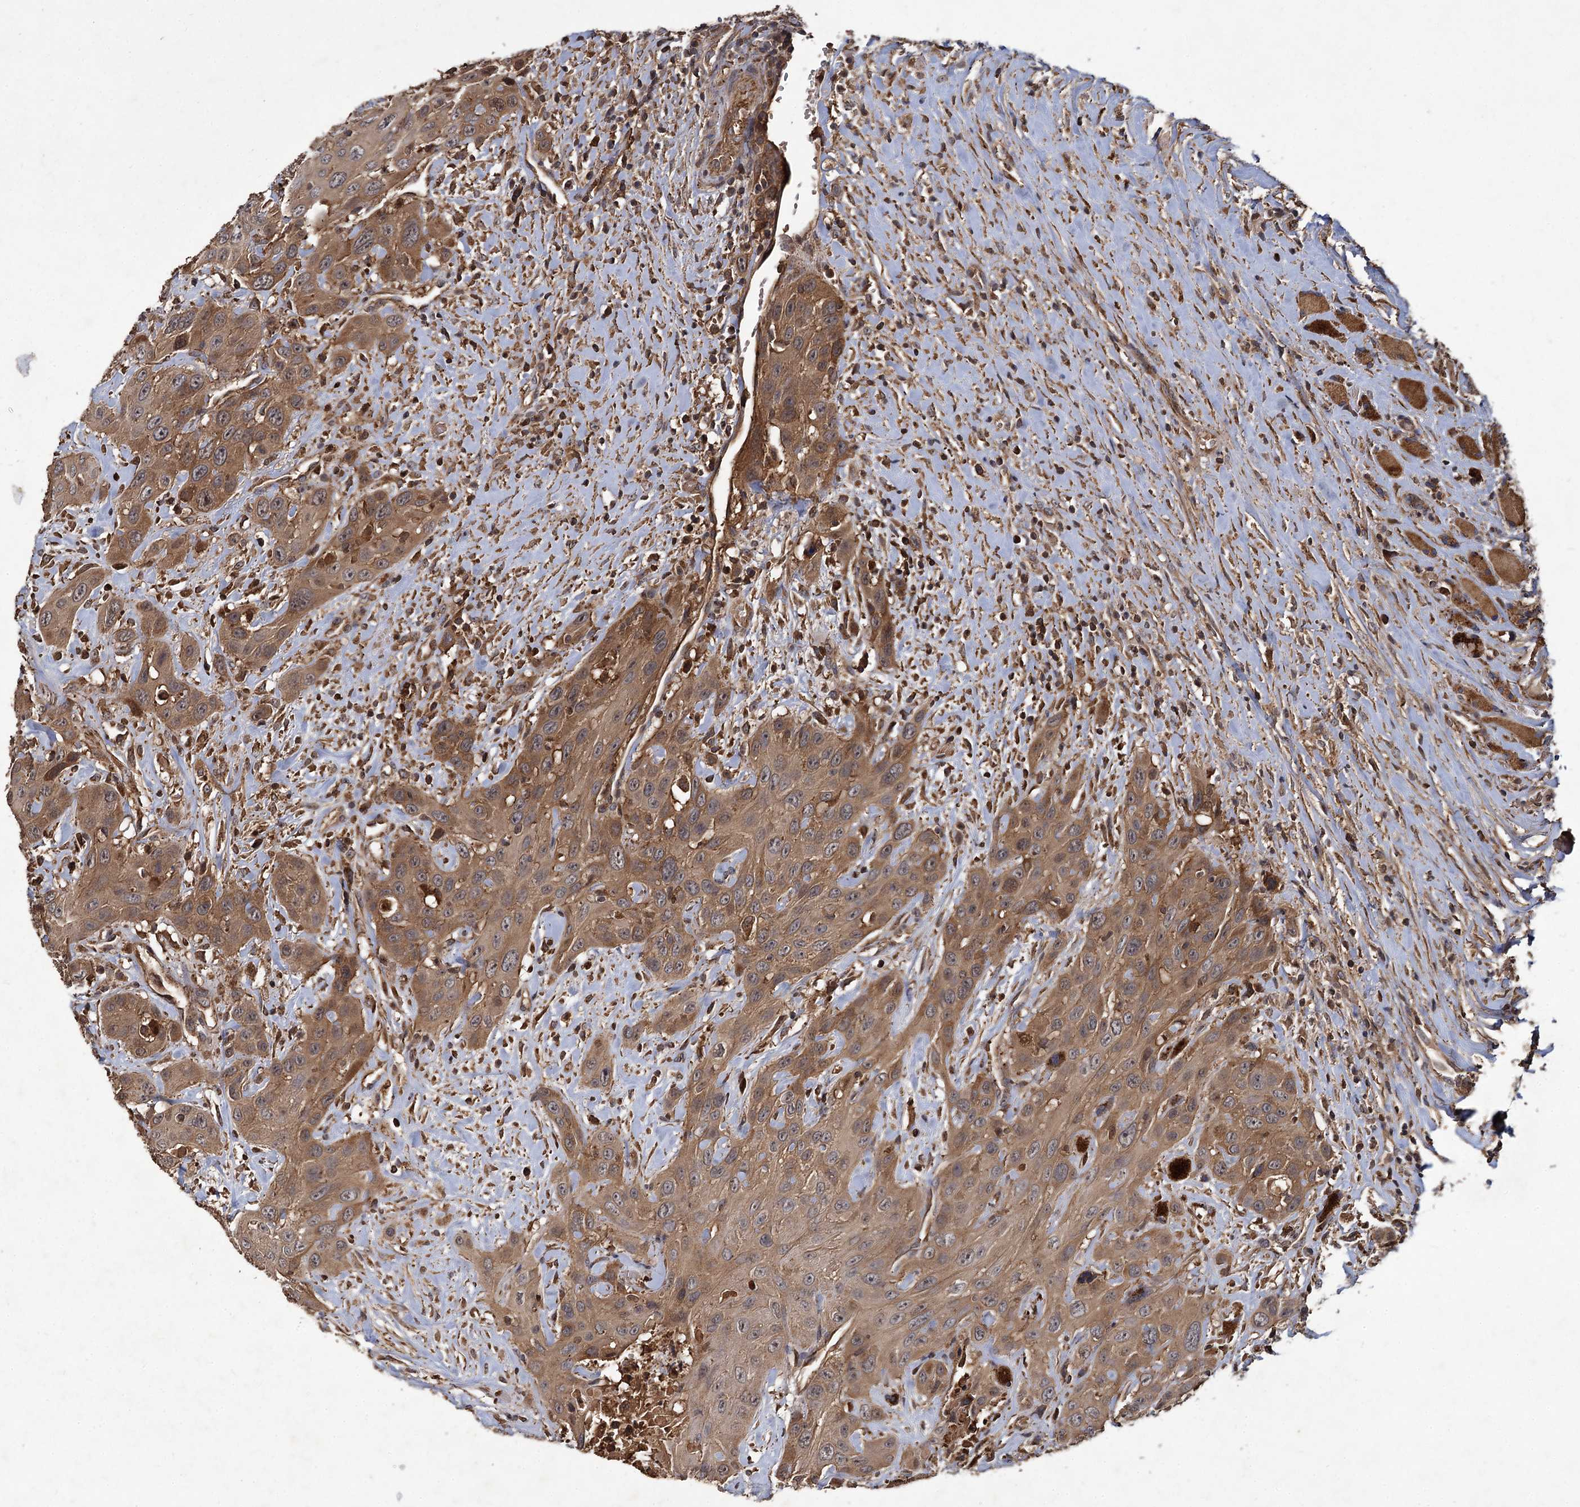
{"staining": {"intensity": "moderate", "quantity": ">75%", "location": "cytoplasmic/membranous"}, "tissue": "head and neck cancer", "cell_type": "Tumor cells", "image_type": "cancer", "snomed": [{"axis": "morphology", "description": "Squamous cell carcinoma, NOS"}, {"axis": "topography", "description": "Head-Neck"}], "caption": "Head and neck cancer (squamous cell carcinoma) stained with a brown dye reveals moderate cytoplasmic/membranous positive expression in approximately >75% of tumor cells.", "gene": "GCLC", "patient": {"sex": "male", "age": 81}}